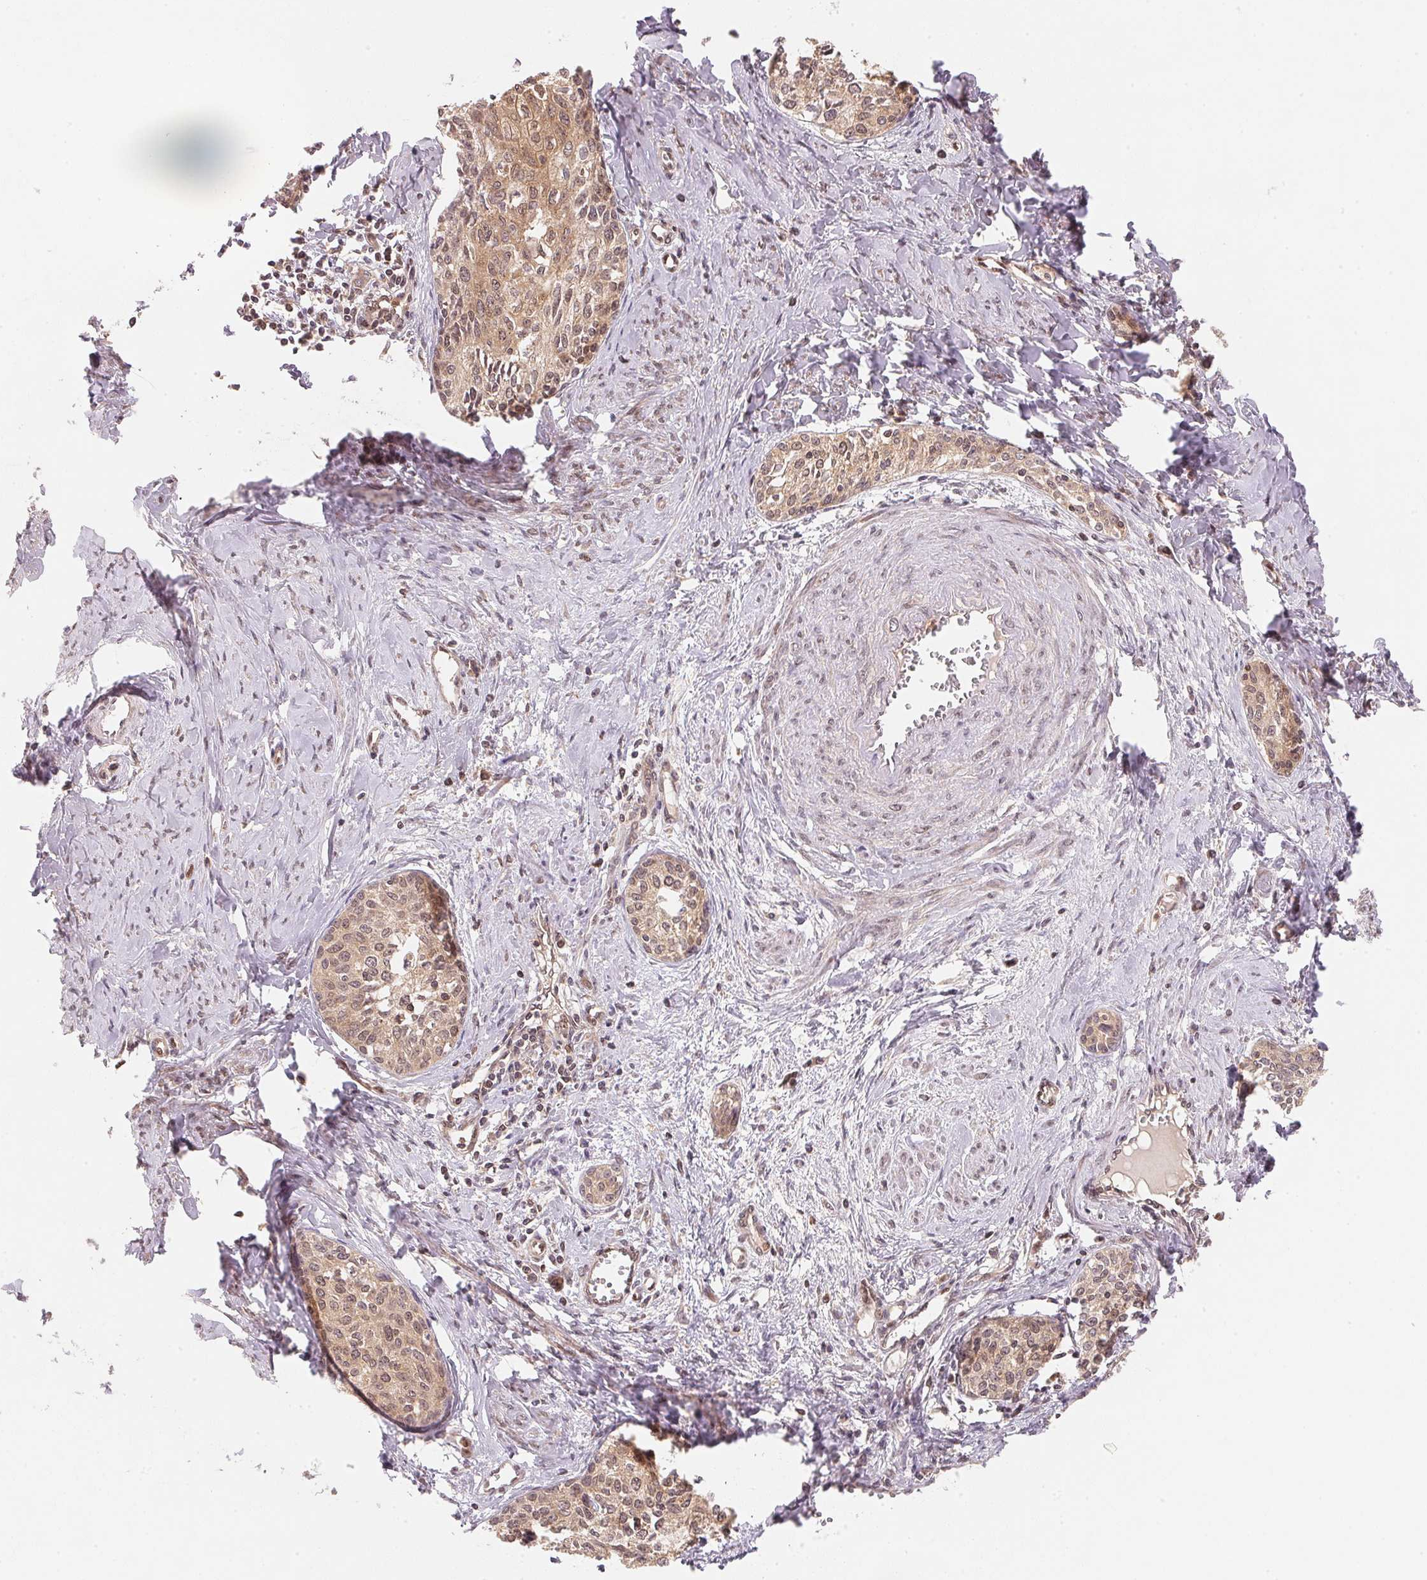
{"staining": {"intensity": "moderate", "quantity": ">75%", "location": "cytoplasmic/membranous,nuclear"}, "tissue": "cervical cancer", "cell_type": "Tumor cells", "image_type": "cancer", "snomed": [{"axis": "morphology", "description": "Squamous cell carcinoma, NOS"}, {"axis": "morphology", "description": "Adenocarcinoma, NOS"}, {"axis": "topography", "description": "Cervix"}], "caption": "Brown immunohistochemical staining in human cervical cancer (squamous cell carcinoma) shows moderate cytoplasmic/membranous and nuclear positivity in about >75% of tumor cells. Using DAB (brown) and hematoxylin (blue) stains, captured at high magnification using brightfield microscopy.", "gene": "CCDC102B", "patient": {"sex": "female", "age": 52}}